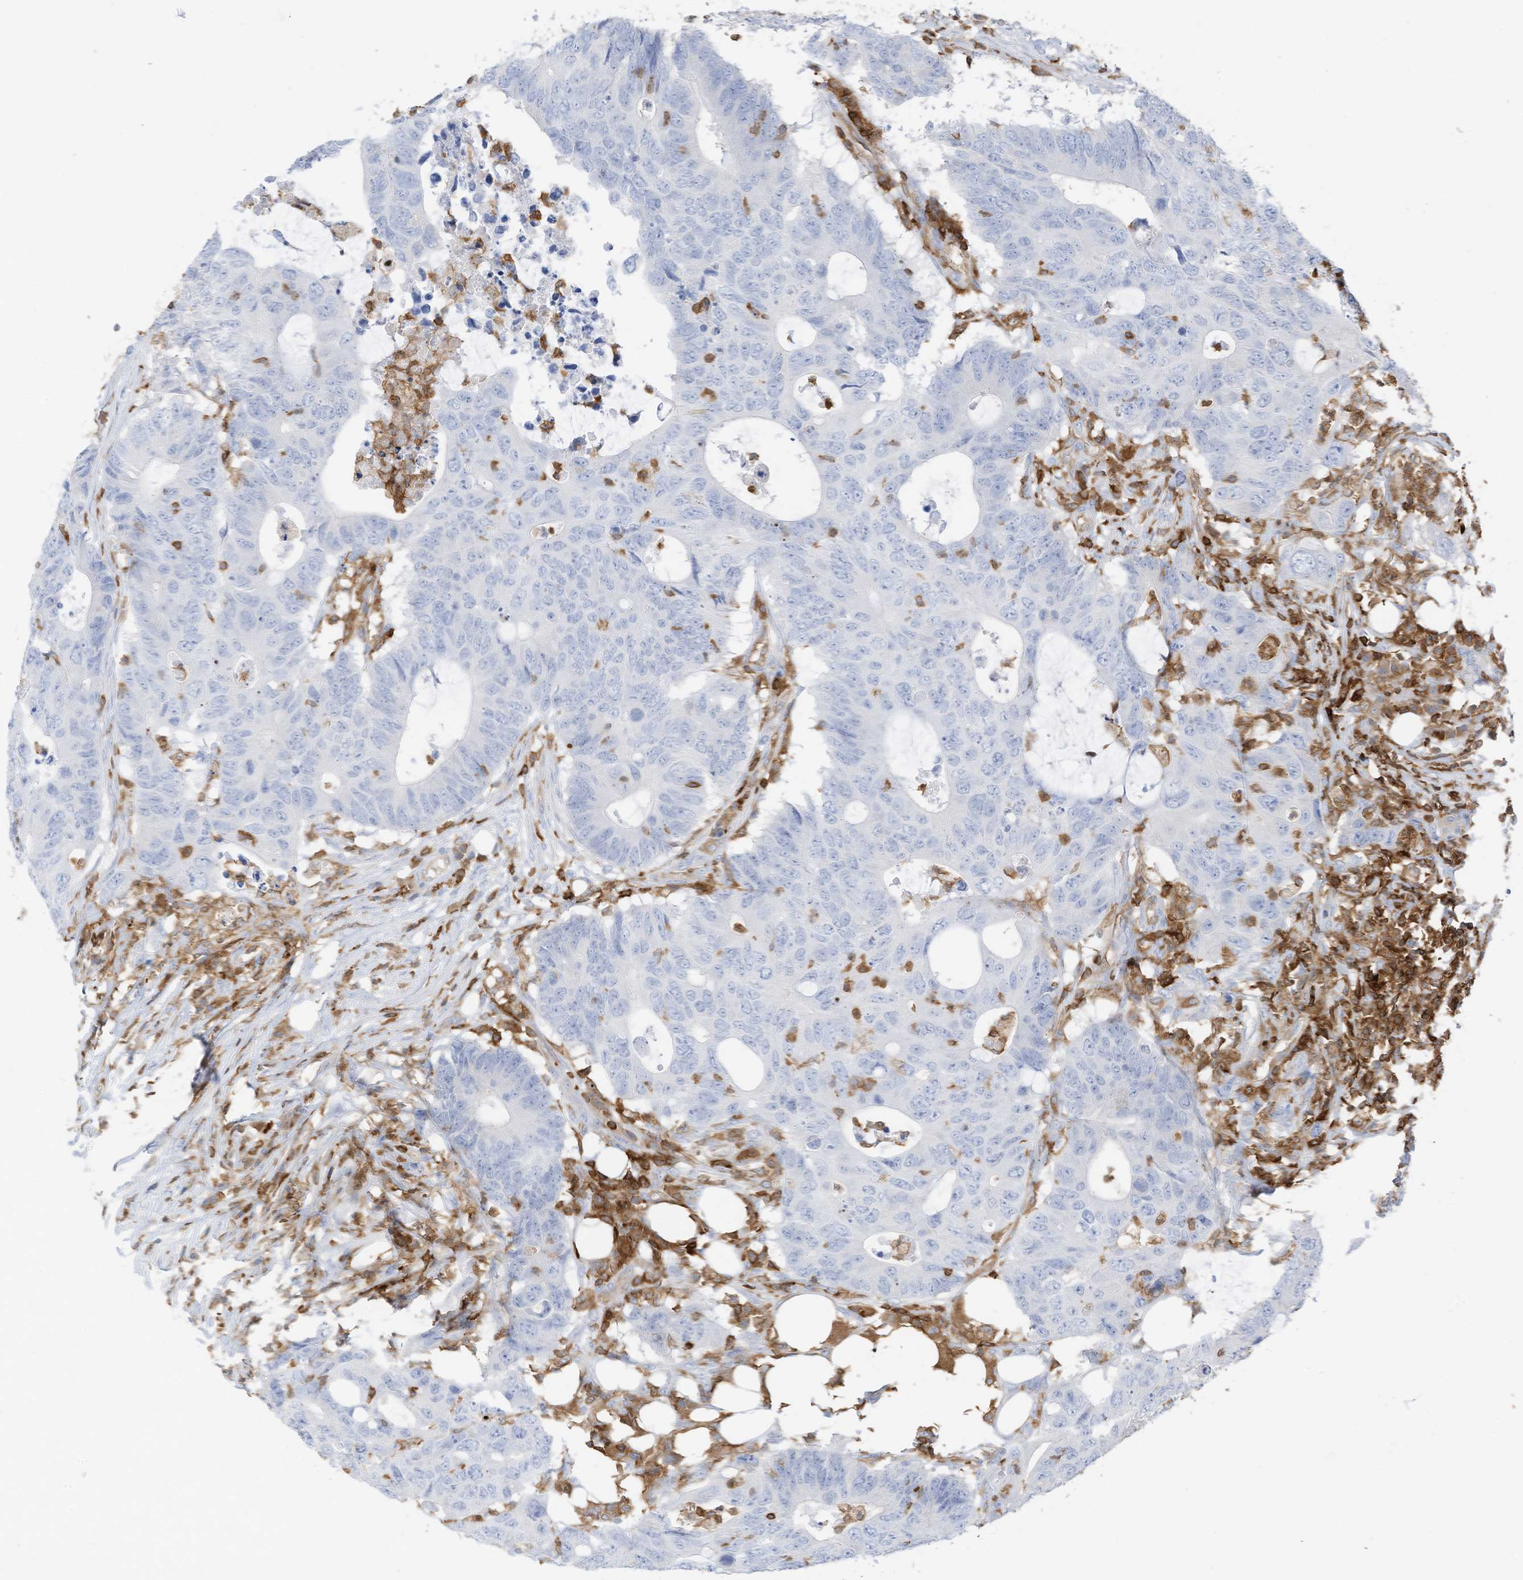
{"staining": {"intensity": "negative", "quantity": "none", "location": "none"}, "tissue": "colorectal cancer", "cell_type": "Tumor cells", "image_type": "cancer", "snomed": [{"axis": "morphology", "description": "Adenocarcinoma, NOS"}, {"axis": "topography", "description": "Colon"}], "caption": "Tumor cells show no significant protein staining in colorectal cancer. (Stains: DAB (3,3'-diaminobenzidine) immunohistochemistry with hematoxylin counter stain, Microscopy: brightfield microscopy at high magnification).", "gene": "ARHGAP25", "patient": {"sex": "male", "age": 71}}